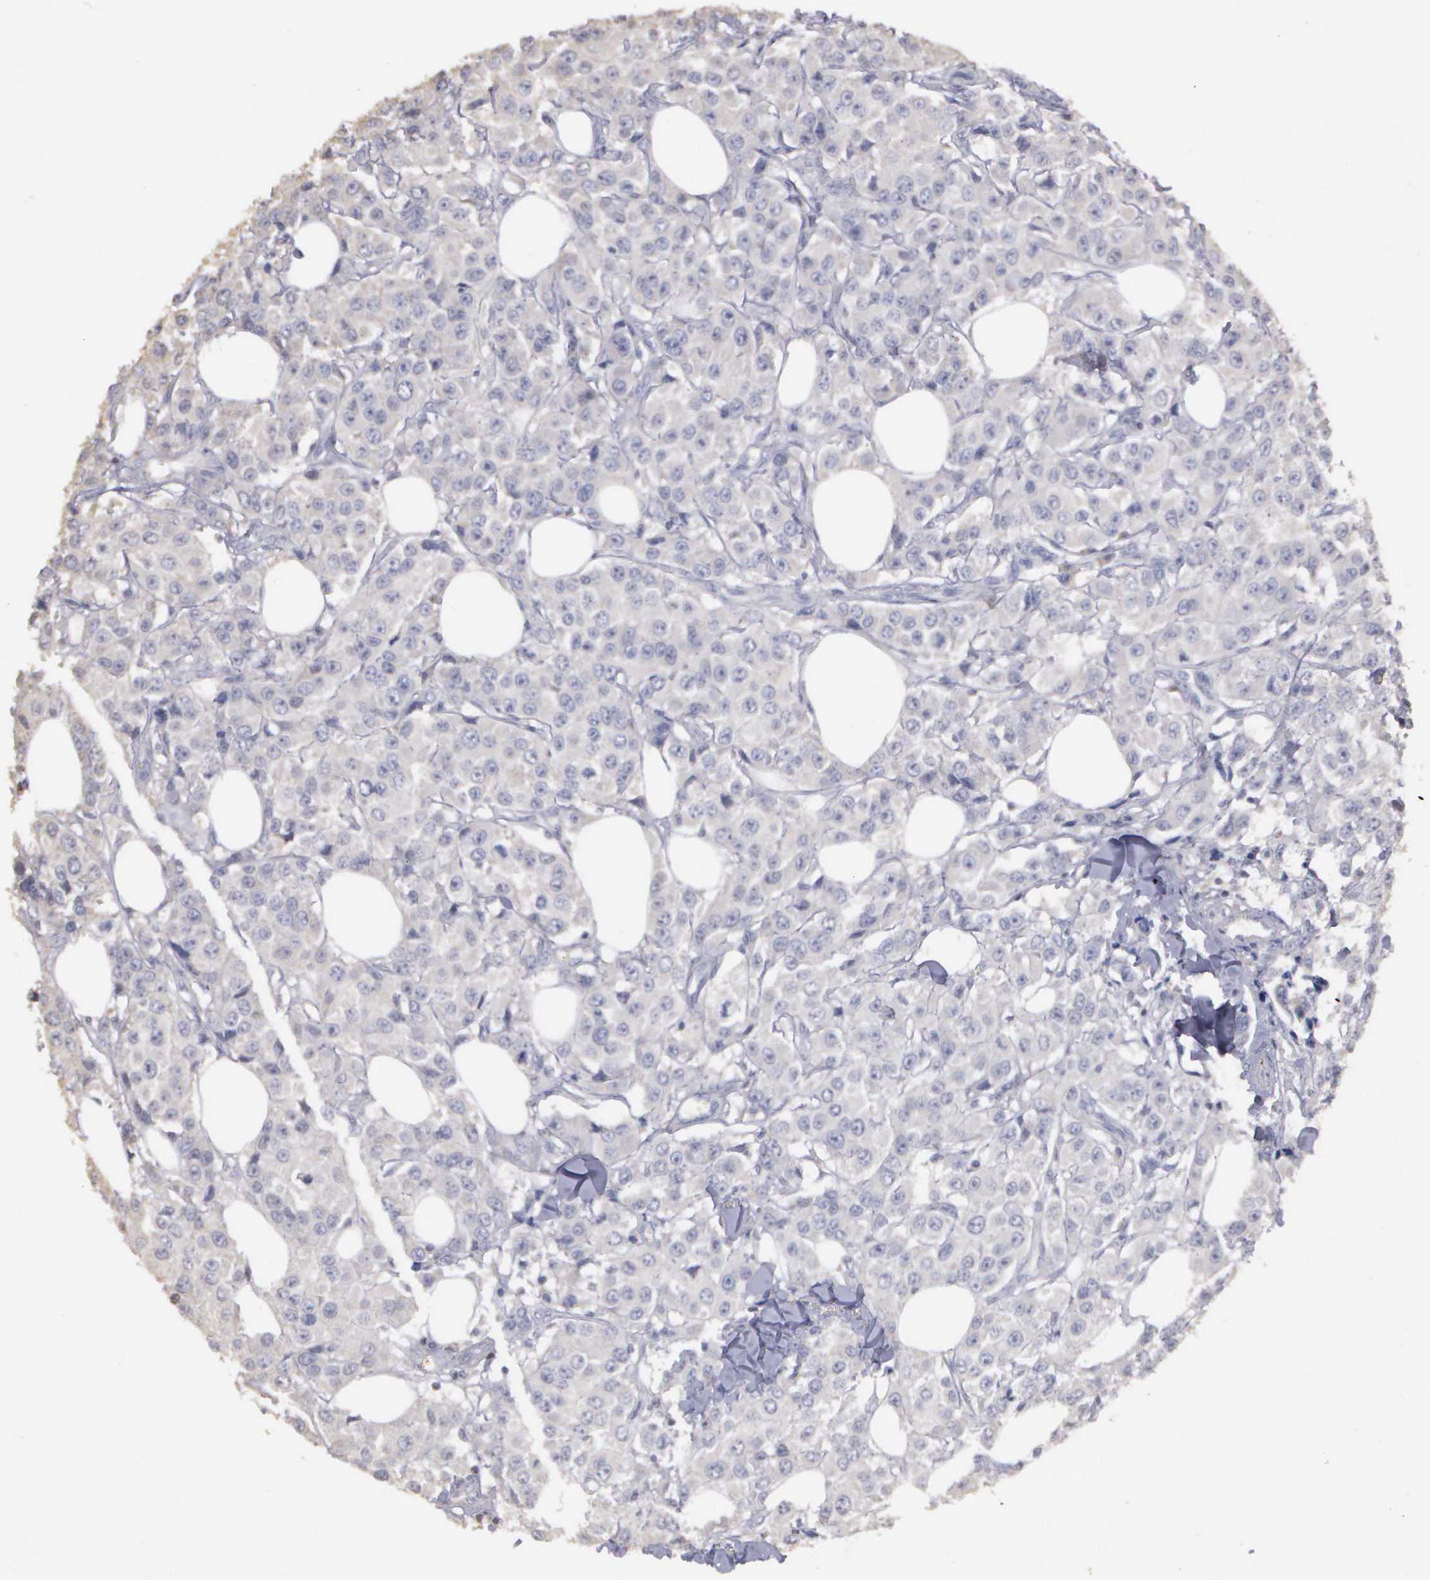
{"staining": {"intensity": "negative", "quantity": "none", "location": "none"}, "tissue": "breast cancer", "cell_type": "Tumor cells", "image_type": "cancer", "snomed": [{"axis": "morphology", "description": "Duct carcinoma"}, {"axis": "topography", "description": "Breast"}], "caption": "A histopathology image of human infiltrating ductal carcinoma (breast) is negative for staining in tumor cells.", "gene": "ENO3", "patient": {"sex": "female", "age": 58}}